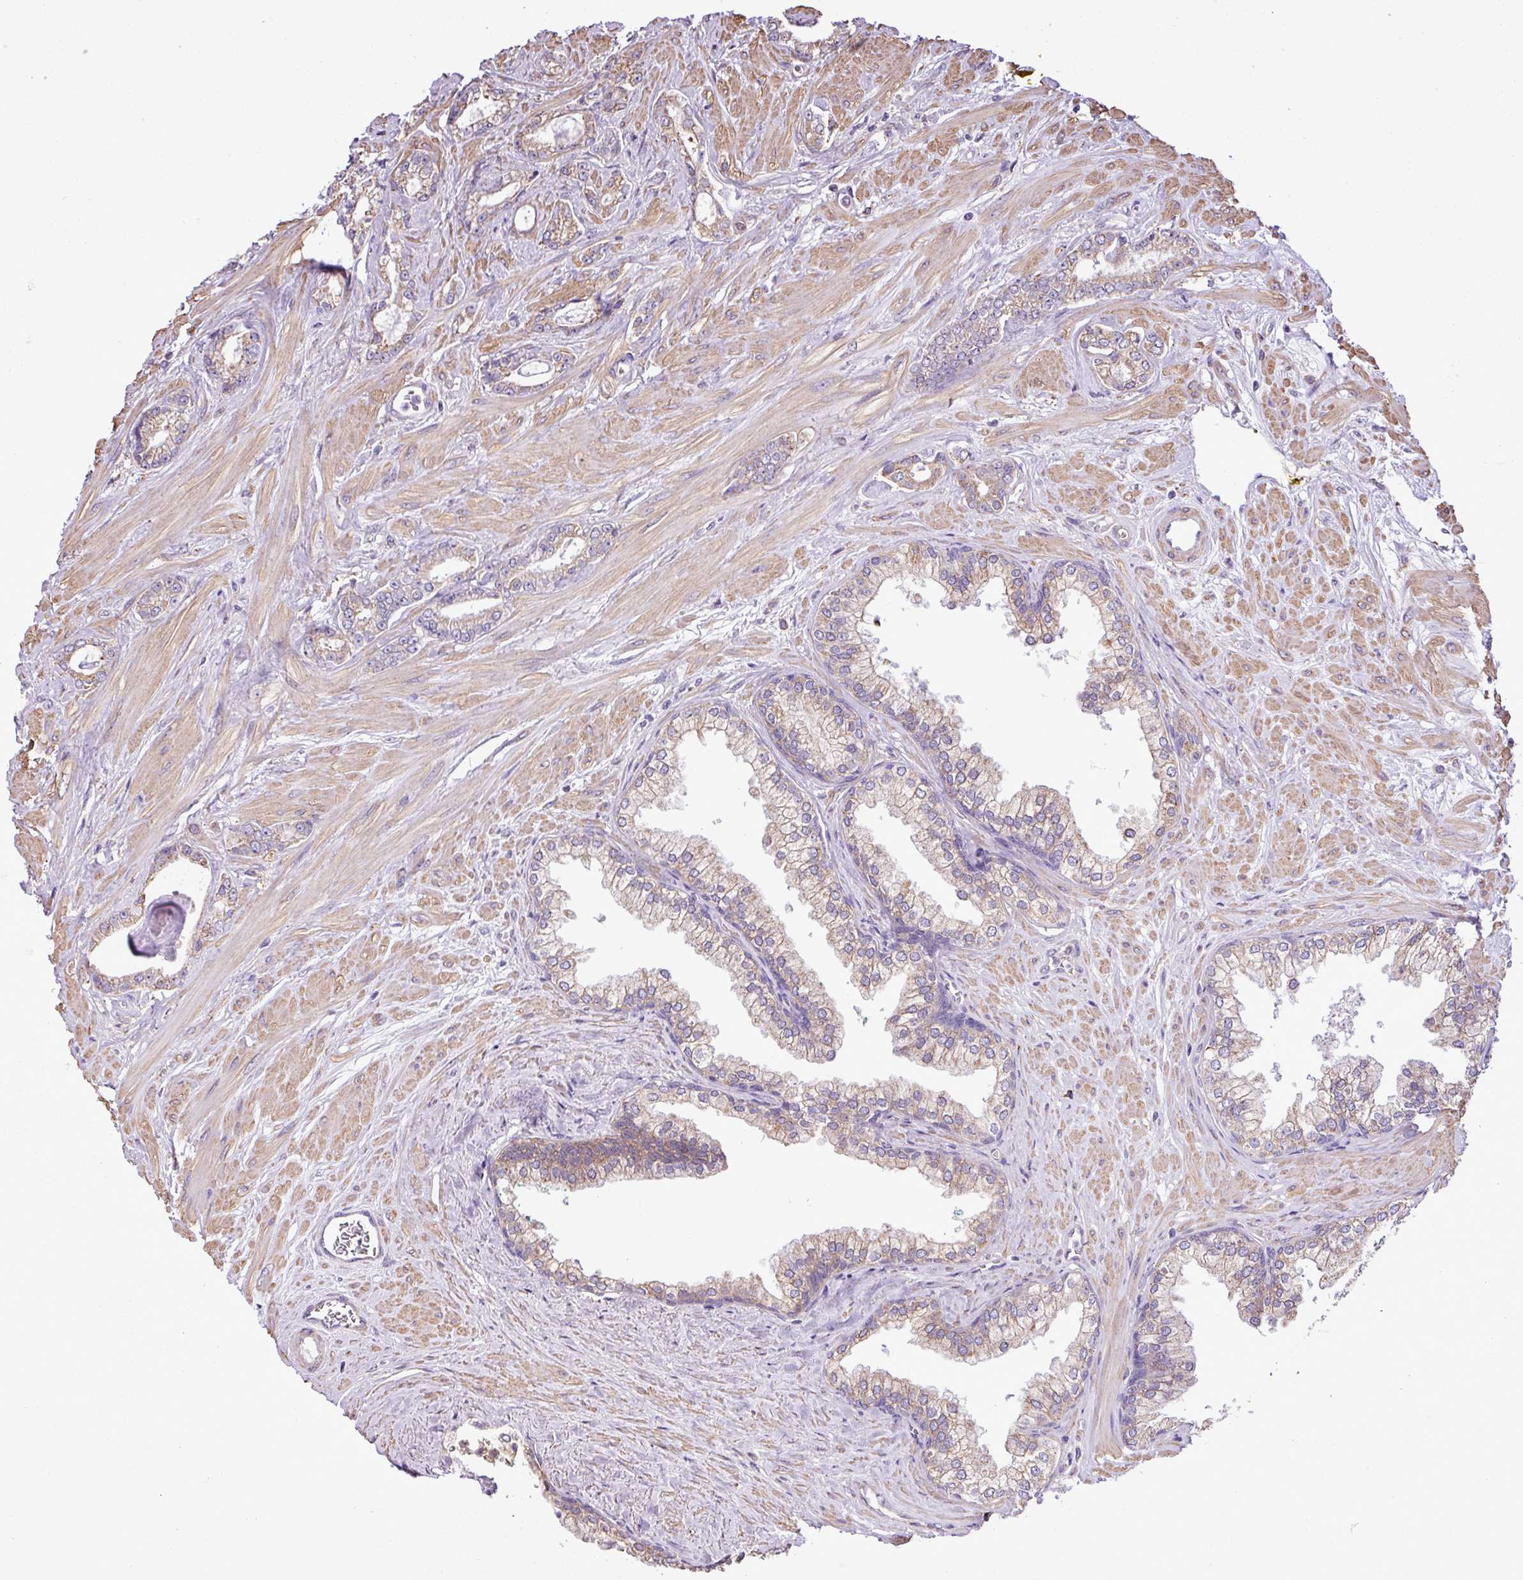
{"staining": {"intensity": "moderate", "quantity": "<25%", "location": "cytoplasmic/membranous"}, "tissue": "prostate cancer", "cell_type": "Tumor cells", "image_type": "cancer", "snomed": [{"axis": "morphology", "description": "Adenocarcinoma, Low grade"}, {"axis": "topography", "description": "Prostate"}], "caption": "A brown stain shows moderate cytoplasmic/membranous expression of a protein in prostate low-grade adenocarcinoma tumor cells.", "gene": "ZSCAN5A", "patient": {"sex": "male", "age": 60}}